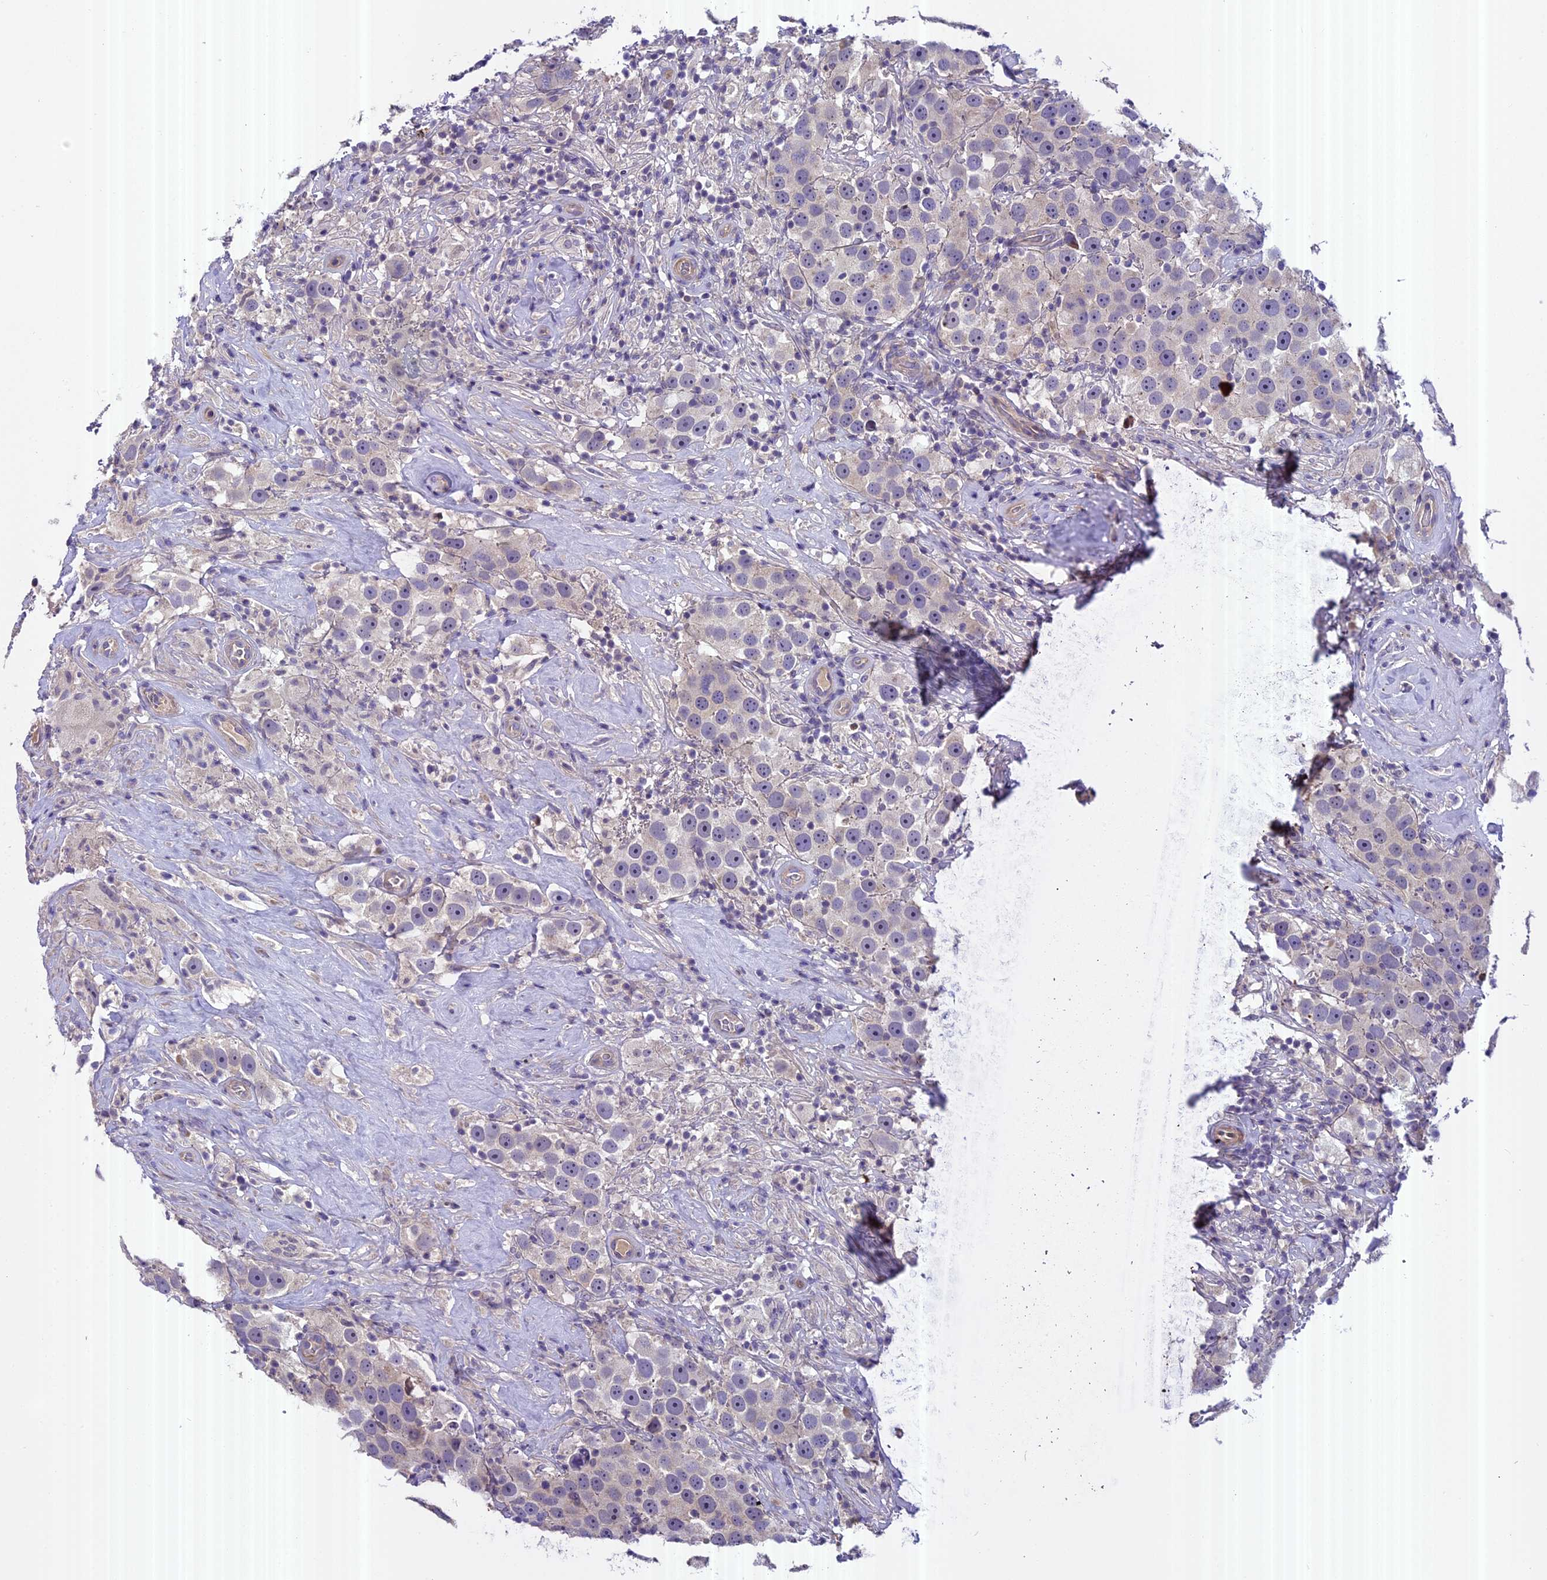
{"staining": {"intensity": "negative", "quantity": "none", "location": "none"}, "tissue": "testis cancer", "cell_type": "Tumor cells", "image_type": "cancer", "snomed": [{"axis": "morphology", "description": "Seminoma, NOS"}, {"axis": "topography", "description": "Testis"}], "caption": "Immunohistochemistry micrograph of neoplastic tissue: testis seminoma stained with DAB (3,3'-diaminobenzidine) demonstrates no significant protein staining in tumor cells.", "gene": "FAM98C", "patient": {"sex": "male", "age": 49}}